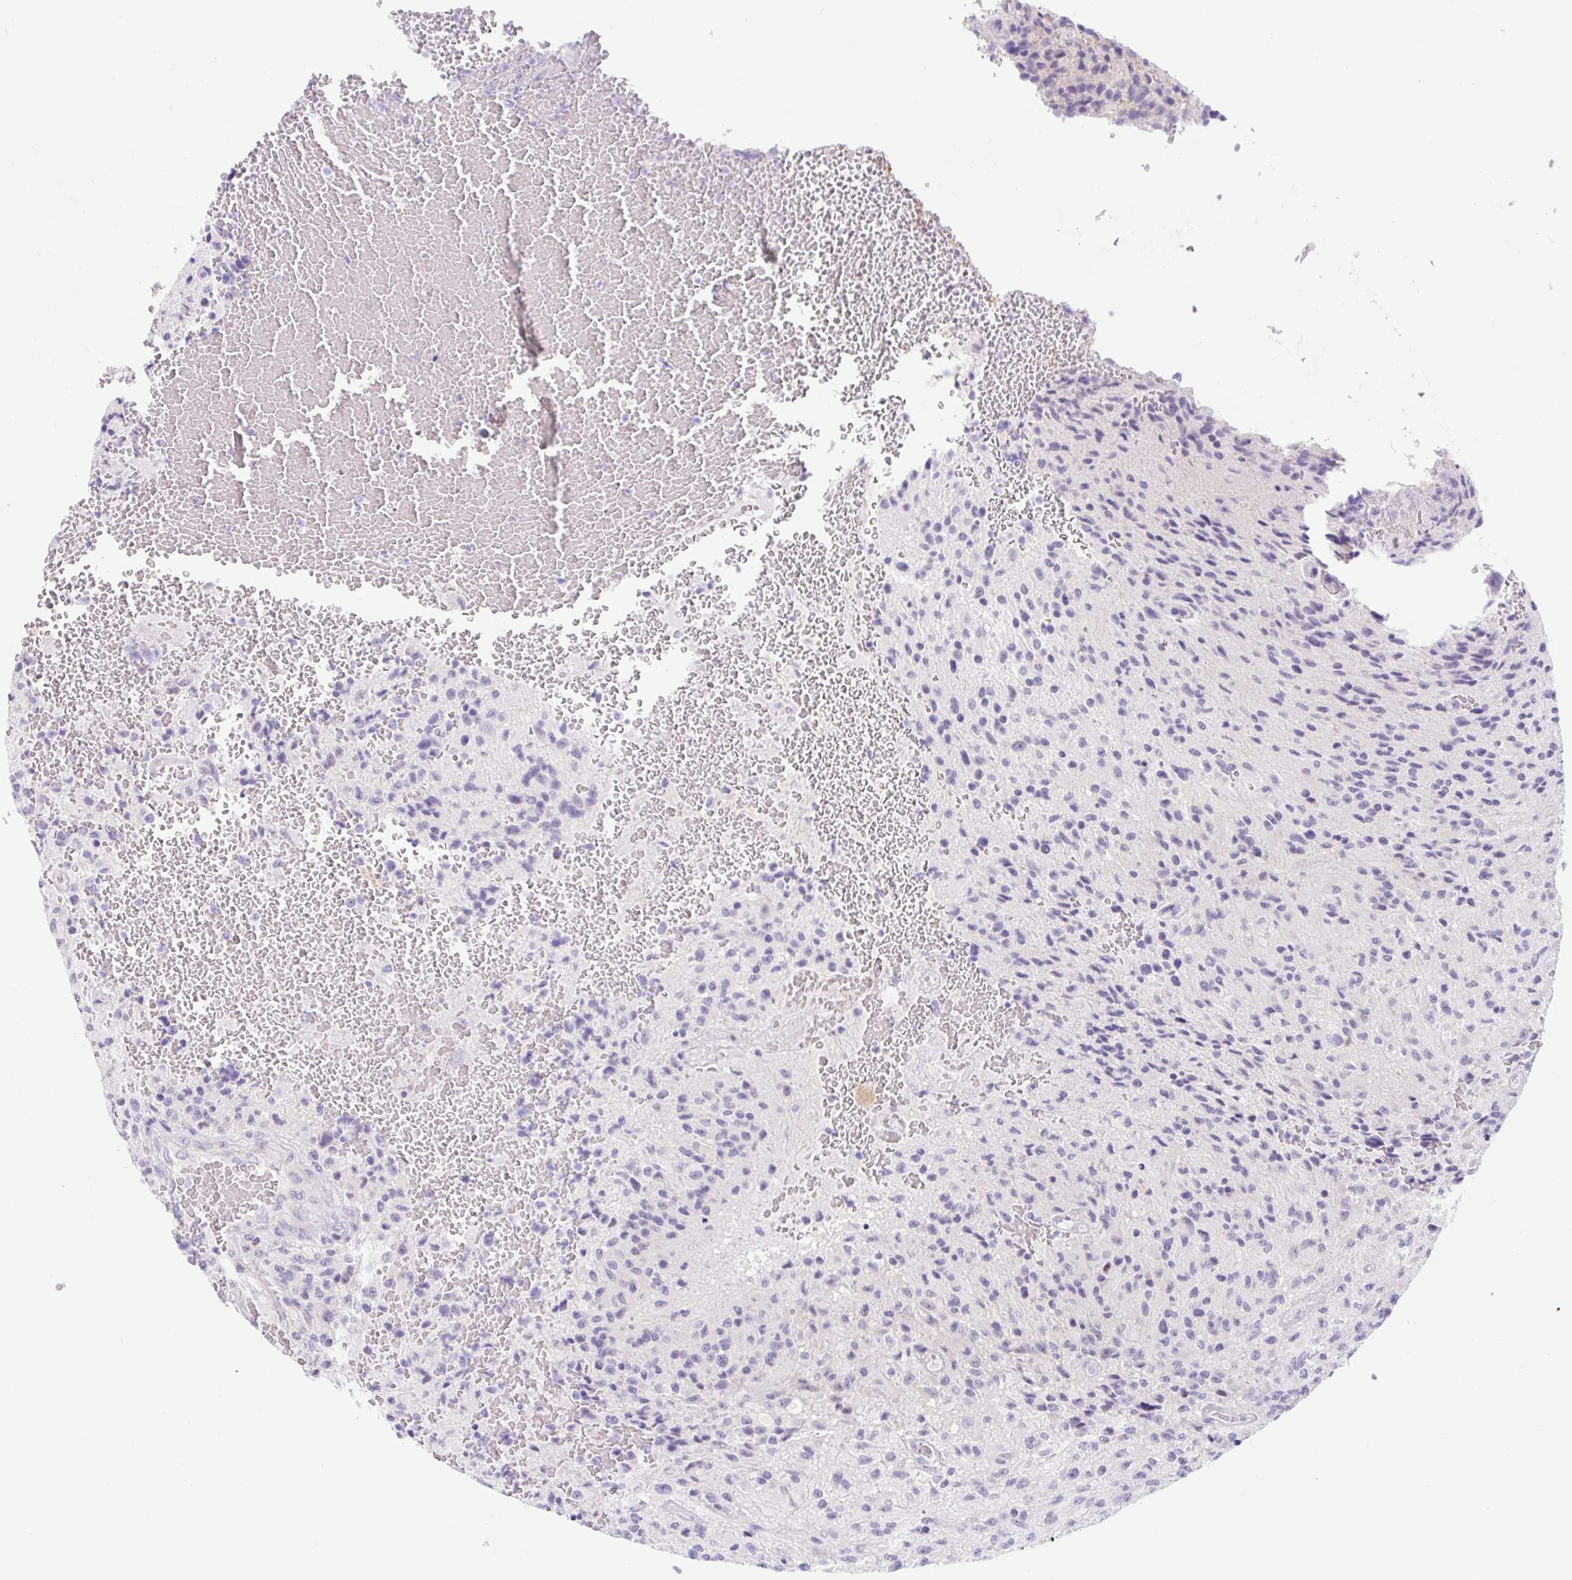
{"staining": {"intensity": "negative", "quantity": "none", "location": "none"}, "tissue": "glioma", "cell_type": "Tumor cells", "image_type": "cancer", "snomed": [{"axis": "morphology", "description": "Normal tissue, NOS"}, {"axis": "morphology", "description": "Glioma, malignant, High grade"}, {"axis": "topography", "description": "Cerebral cortex"}], "caption": "Image shows no significant protein expression in tumor cells of malignant high-grade glioma.", "gene": "SLC28A1", "patient": {"sex": "male", "age": 56}}